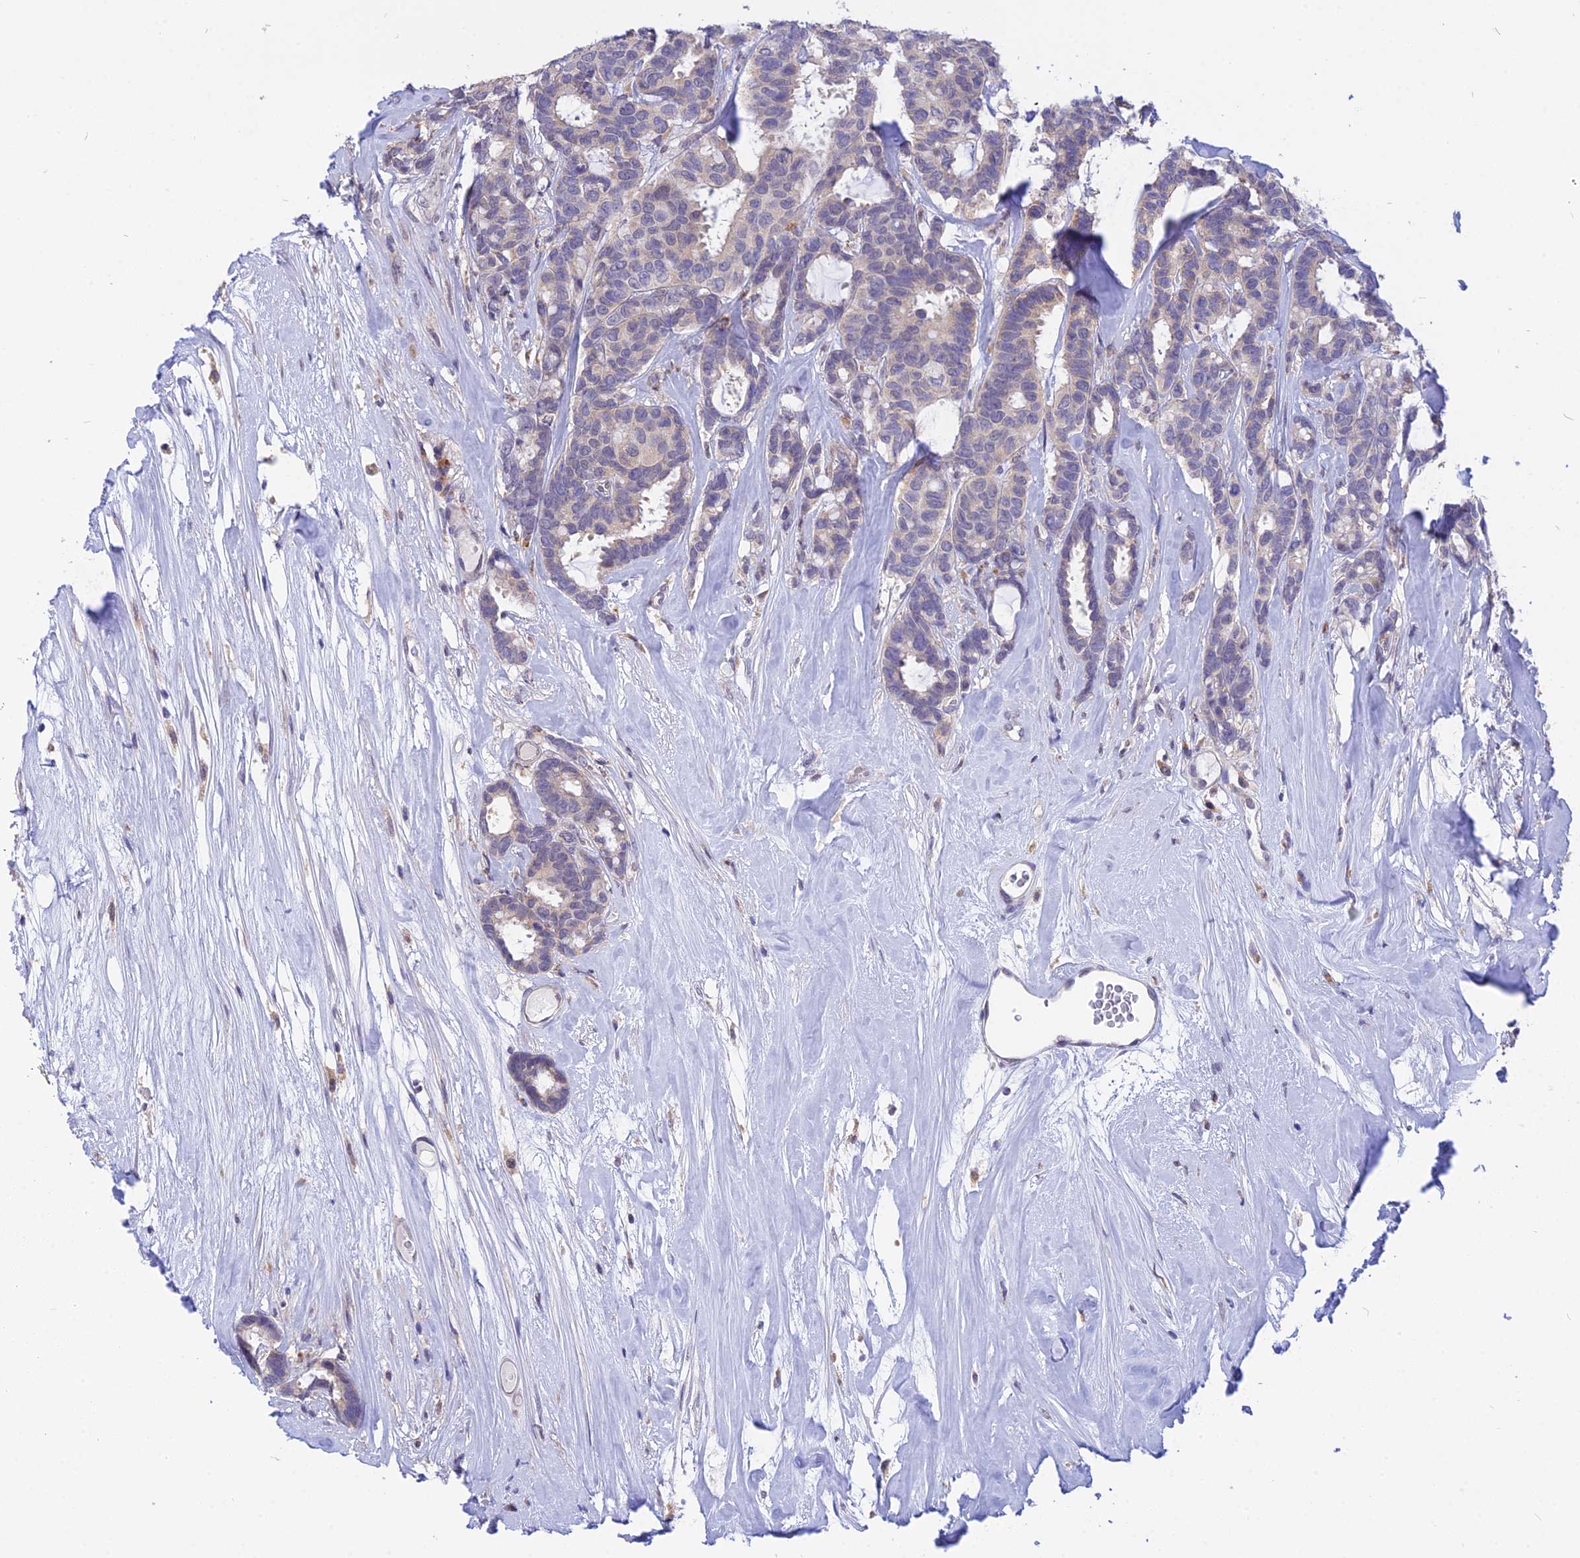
{"staining": {"intensity": "negative", "quantity": "none", "location": "none"}, "tissue": "breast cancer", "cell_type": "Tumor cells", "image_type": "cancer", "snomed": [{"axis": "morphology", "description": "Duct carcinoma"}, {"axis": "topography", "description": "Breast"}], "caption": "The photomicrograph exhibits no significant staining in tumor cells of breast cancer.", "gene": "KCTD14", "patient": {"sex": "female", "age": 87}}